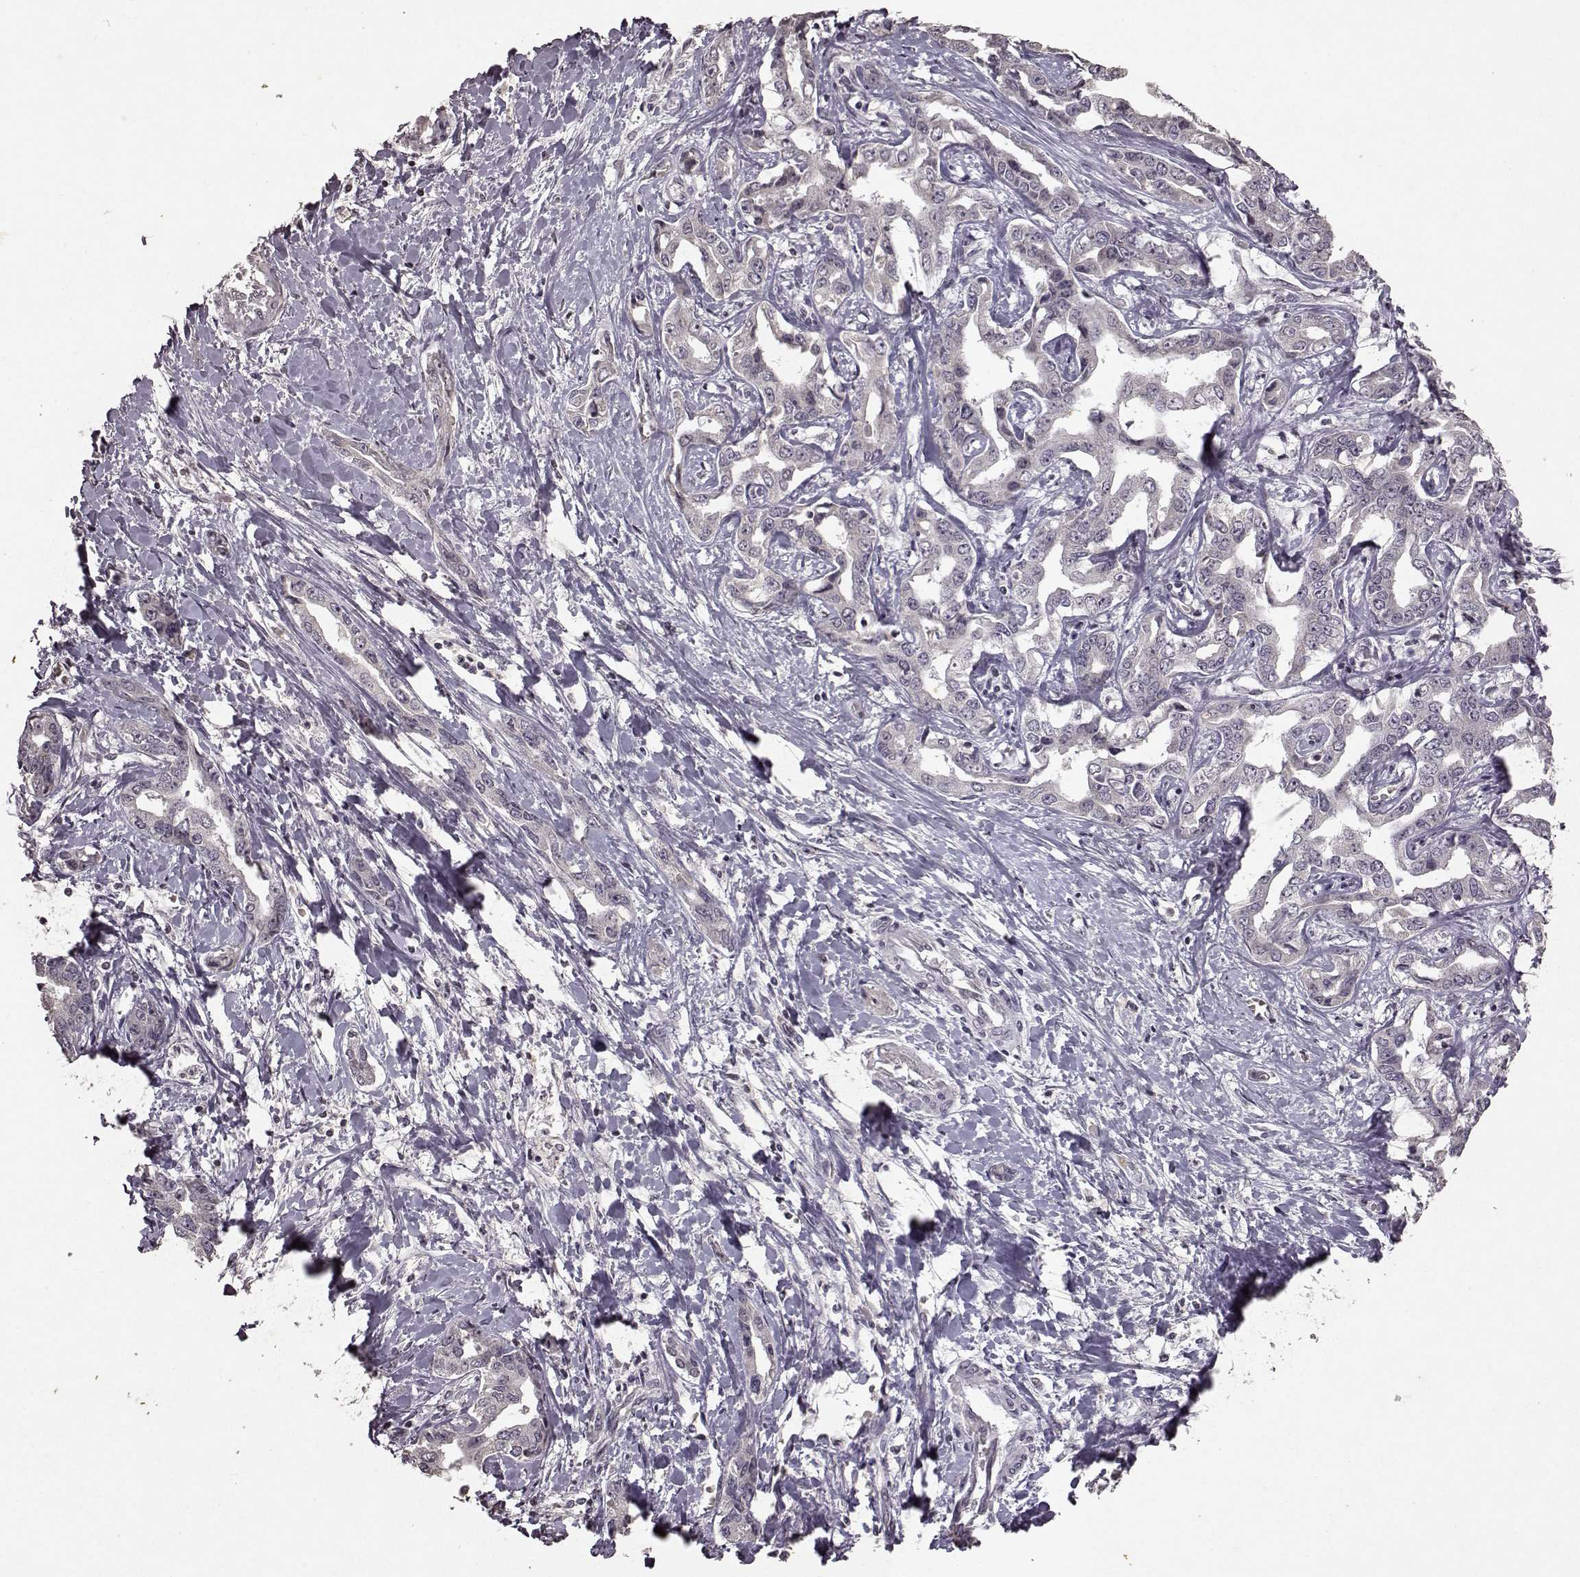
{"staining": {"intensity": "negative", "quantity": "none", "location": "none"}, "tissue": "liver cancer", "cell_type": "Tumor cells", "image_type": "cancer", "snomed": [{"axis": "morphology", "description": "Cholangiocarcinoma"}, {"axis": "topography", "description": "Liver"}], "caption": "Tumor cells show no significant staining in liver cholangiocarcinoma. (IHC, brightfield microscopy, high magnification).", "gene": "LHB", "patient": {"sex": "male", "age": 59}}